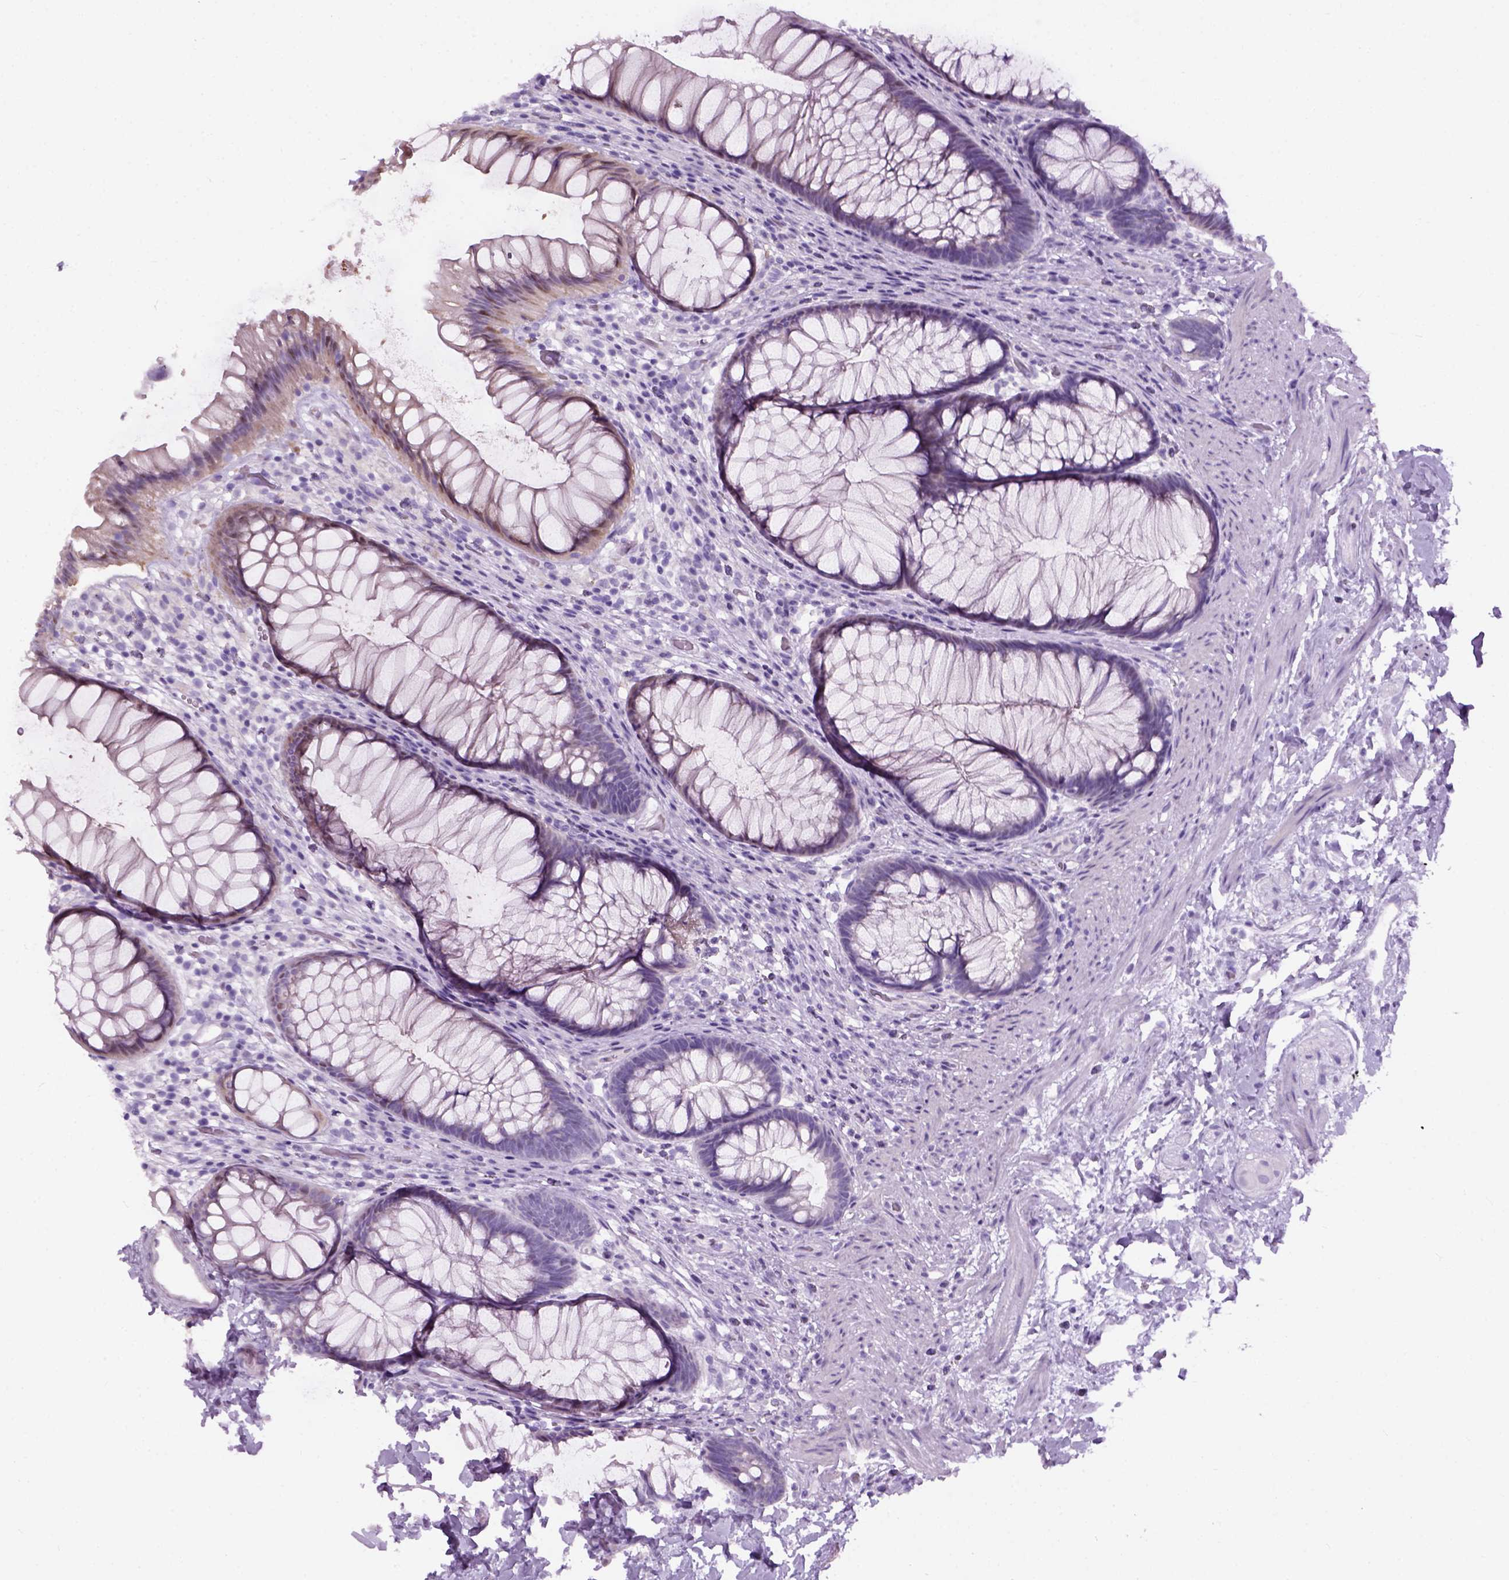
{"staining": {"intensity": "weak", "quantity": "<25%", "location": "cytoplasmic/membranous"}, "tissue": "rectum", "cell_type": "Glandular cells", "image_type": "normal", "snomed": [{"axis": "morphology", "description": "Normal tissue, NOS"}, {"axis": "topography", "description": "Smooth muscle"}, {"axis": "topography", "description": "Rectum"}], "caption": "Glandular cells show no significant expression in unremarkable rectum. Nuclei are stained in blue.", "gene": "AXDND1", "patient": {"sex": "male", "age": 53}}